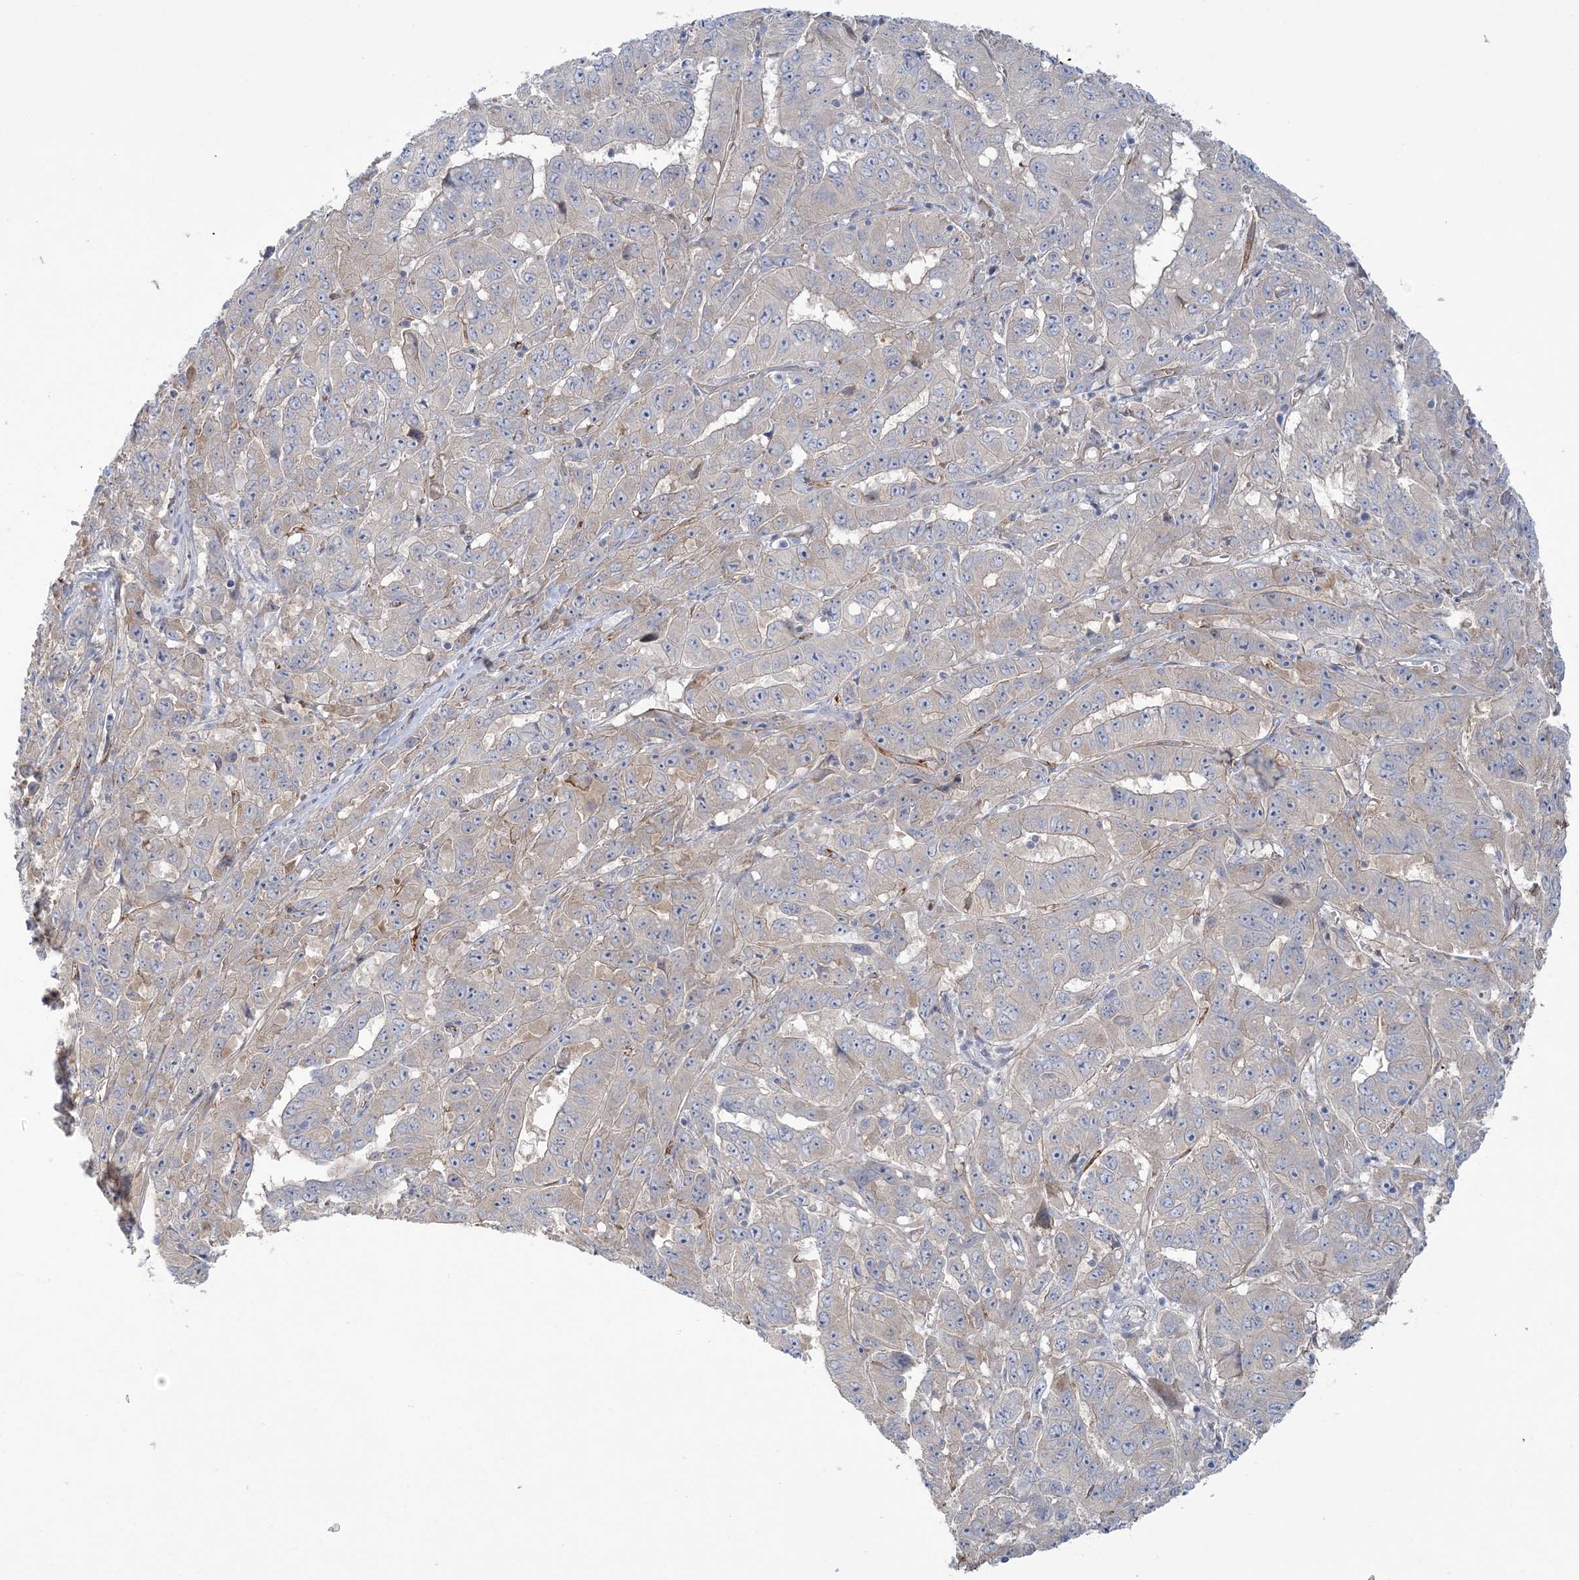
{"staining": {"intensity": "weak", "quantity": "25%-75%", "location": "cytoplasmic/membranous"}, "tissue": "pancreatic cancer", "cell_type": "Tumor cells", "image_type": "cancer", "snomed": [{"axis": "morphology", "description": "Adenocarcinoma, NOS"}, {"axis": "topography", "description": "Pancreas"}], "caption": "Protein positivity by immunohistochemistry exhibits weak cytoplasmic/membranous positivity in about 25%-75% of tumor cells in adenocarcinoma (pancreatic).", "gene": "FARSB", "patient": {"sex": "male", "age": 63}}